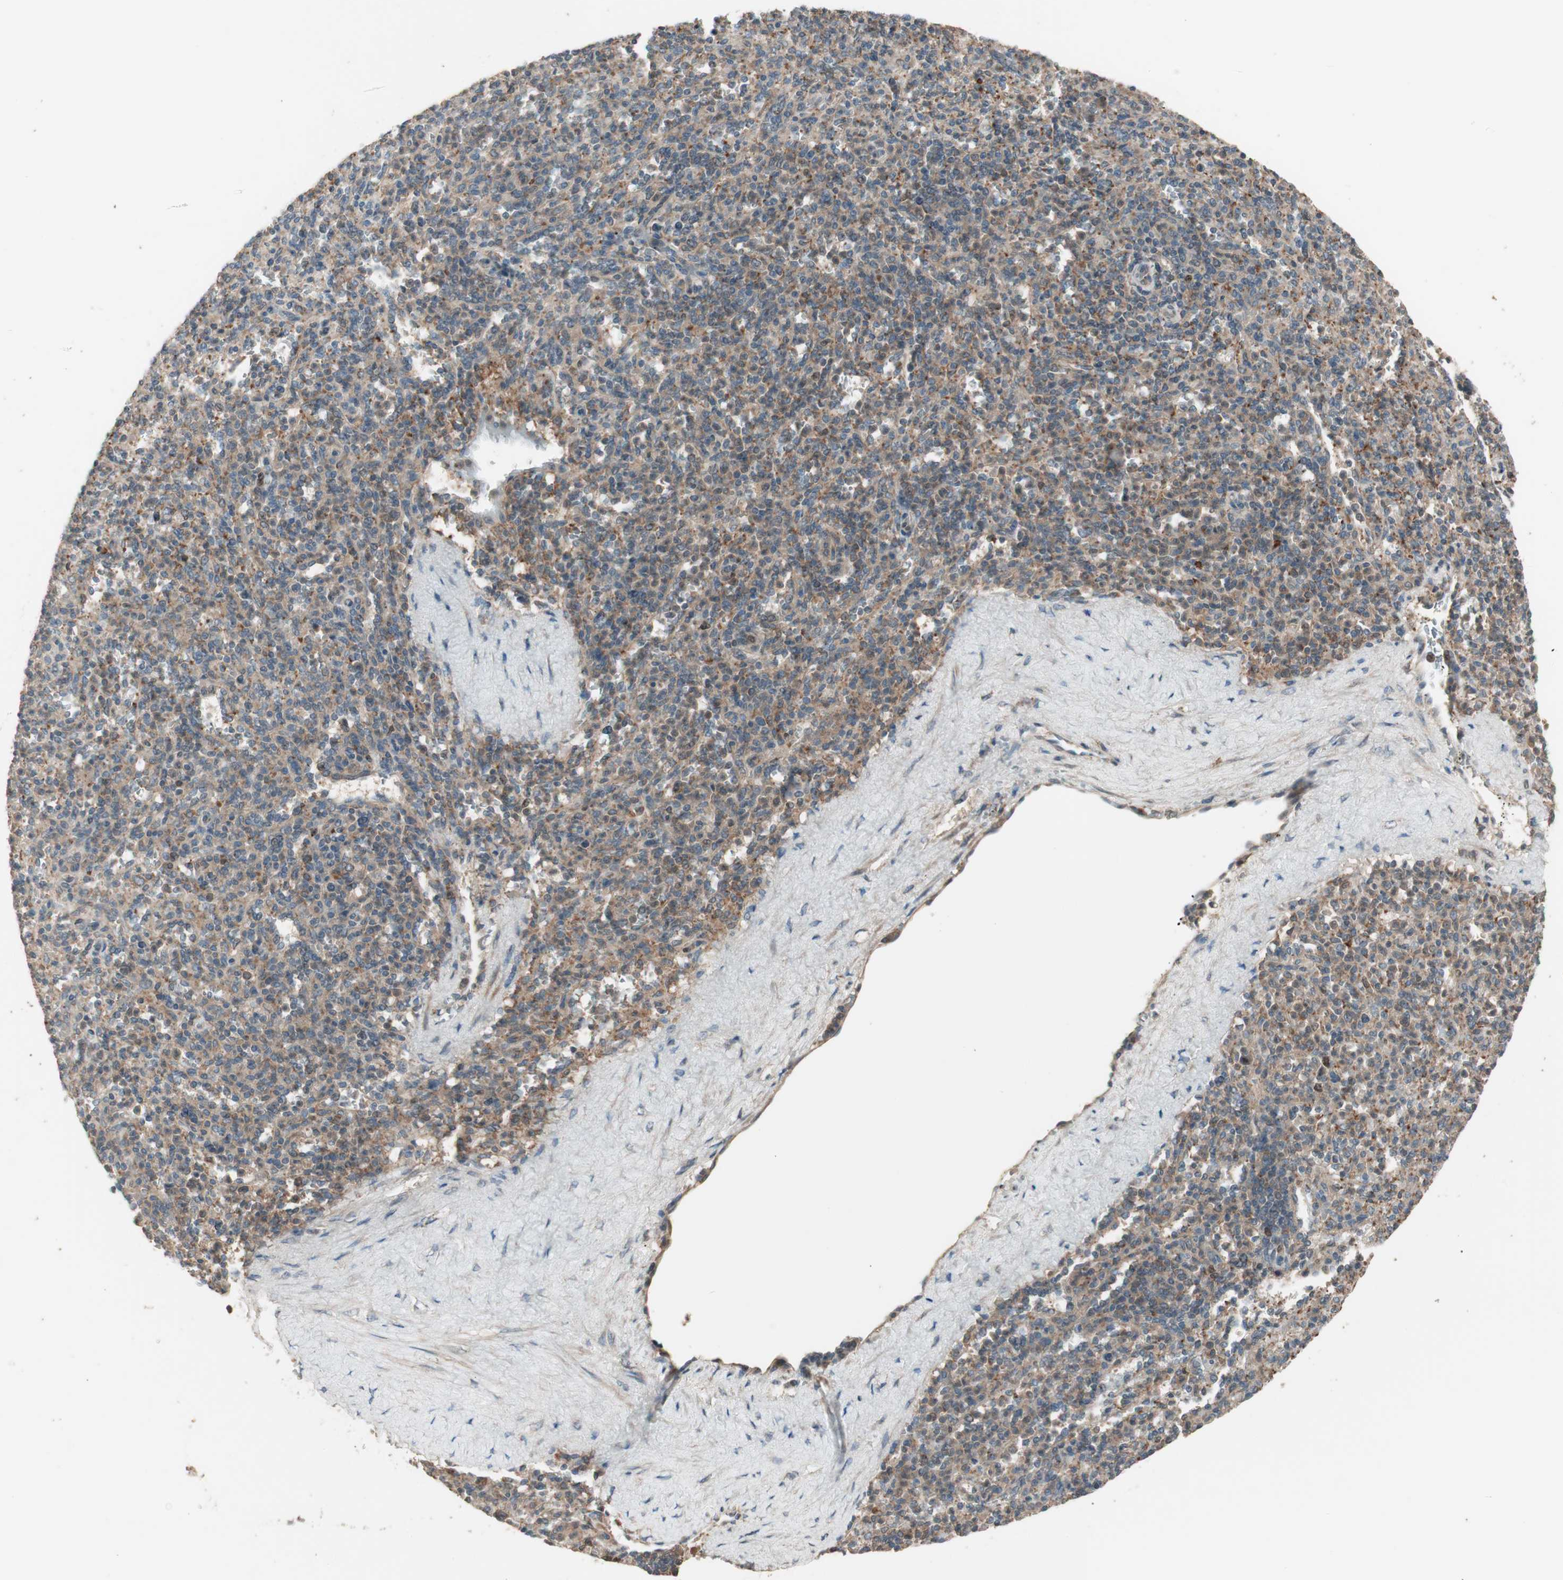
{"staining": {"intensity": "moderate", "quantity": ">75%", "location": "cytoplasmic/membranous"}, "tissue": "spleen", "cell_type": "Cells in red pulp", "image_type": "normal", "snomed": [{"axis": "morphology", "description": "Normal tissue, NOS"}, {"axis": "topography", "description": "Spleen"}], "caption": "IHC staining of benign spleen, which shows medium levels of moderate cytoplasmic/membranous expression in approximately >75% of cells in red pulp indicating moderate cytoplasmic/membranous protein positivity. The staining was performed using DAB (brown) for protein detection and nuclei were counterstained in hematoxylin (blue).", "gene": "ATP6AP2", "patient": {"sex": "male", "age": 36}}